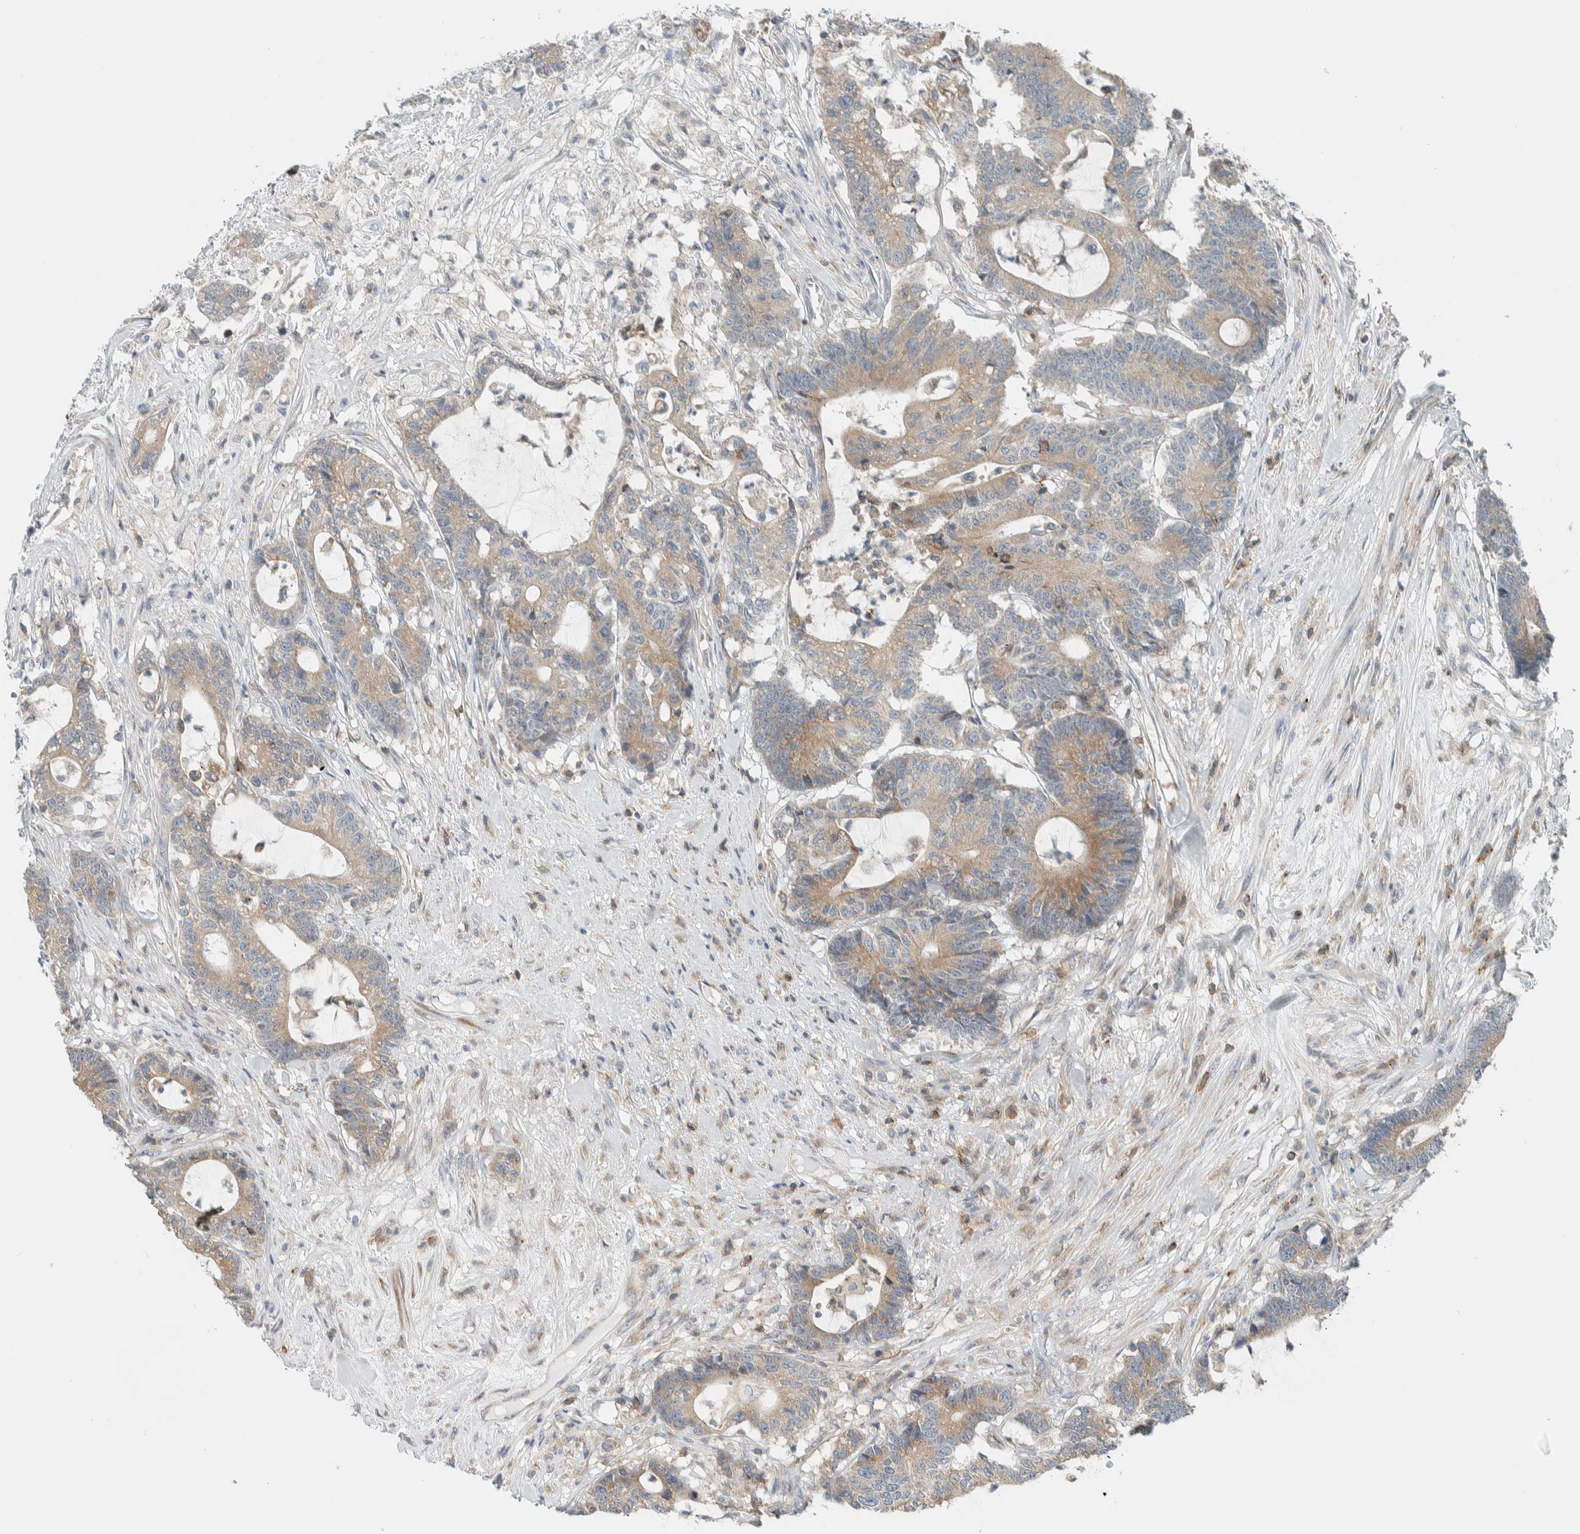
{"staining": {"intensity": "weak", "quantity": ">75%", "location": "cytoplasmic/membranous"}, "tissue": "colorectal cancer", "cell_type": "Tumor cells", "image_type": "cancer", "snomed": [{"axis": "morphology", "description": "Adenocarcinoma, NOS"}, {"axis": "topography", "description": "Colon"}], "caption": "Immunohistochemical staining of human colorectal adenocarcinoma demonstrates low levels of weak cytoplasmic/membranous protein staining in about >75% of tumor cells.", "gene": "CCDC57", "patient": {"sex": "female", "age": 84}}